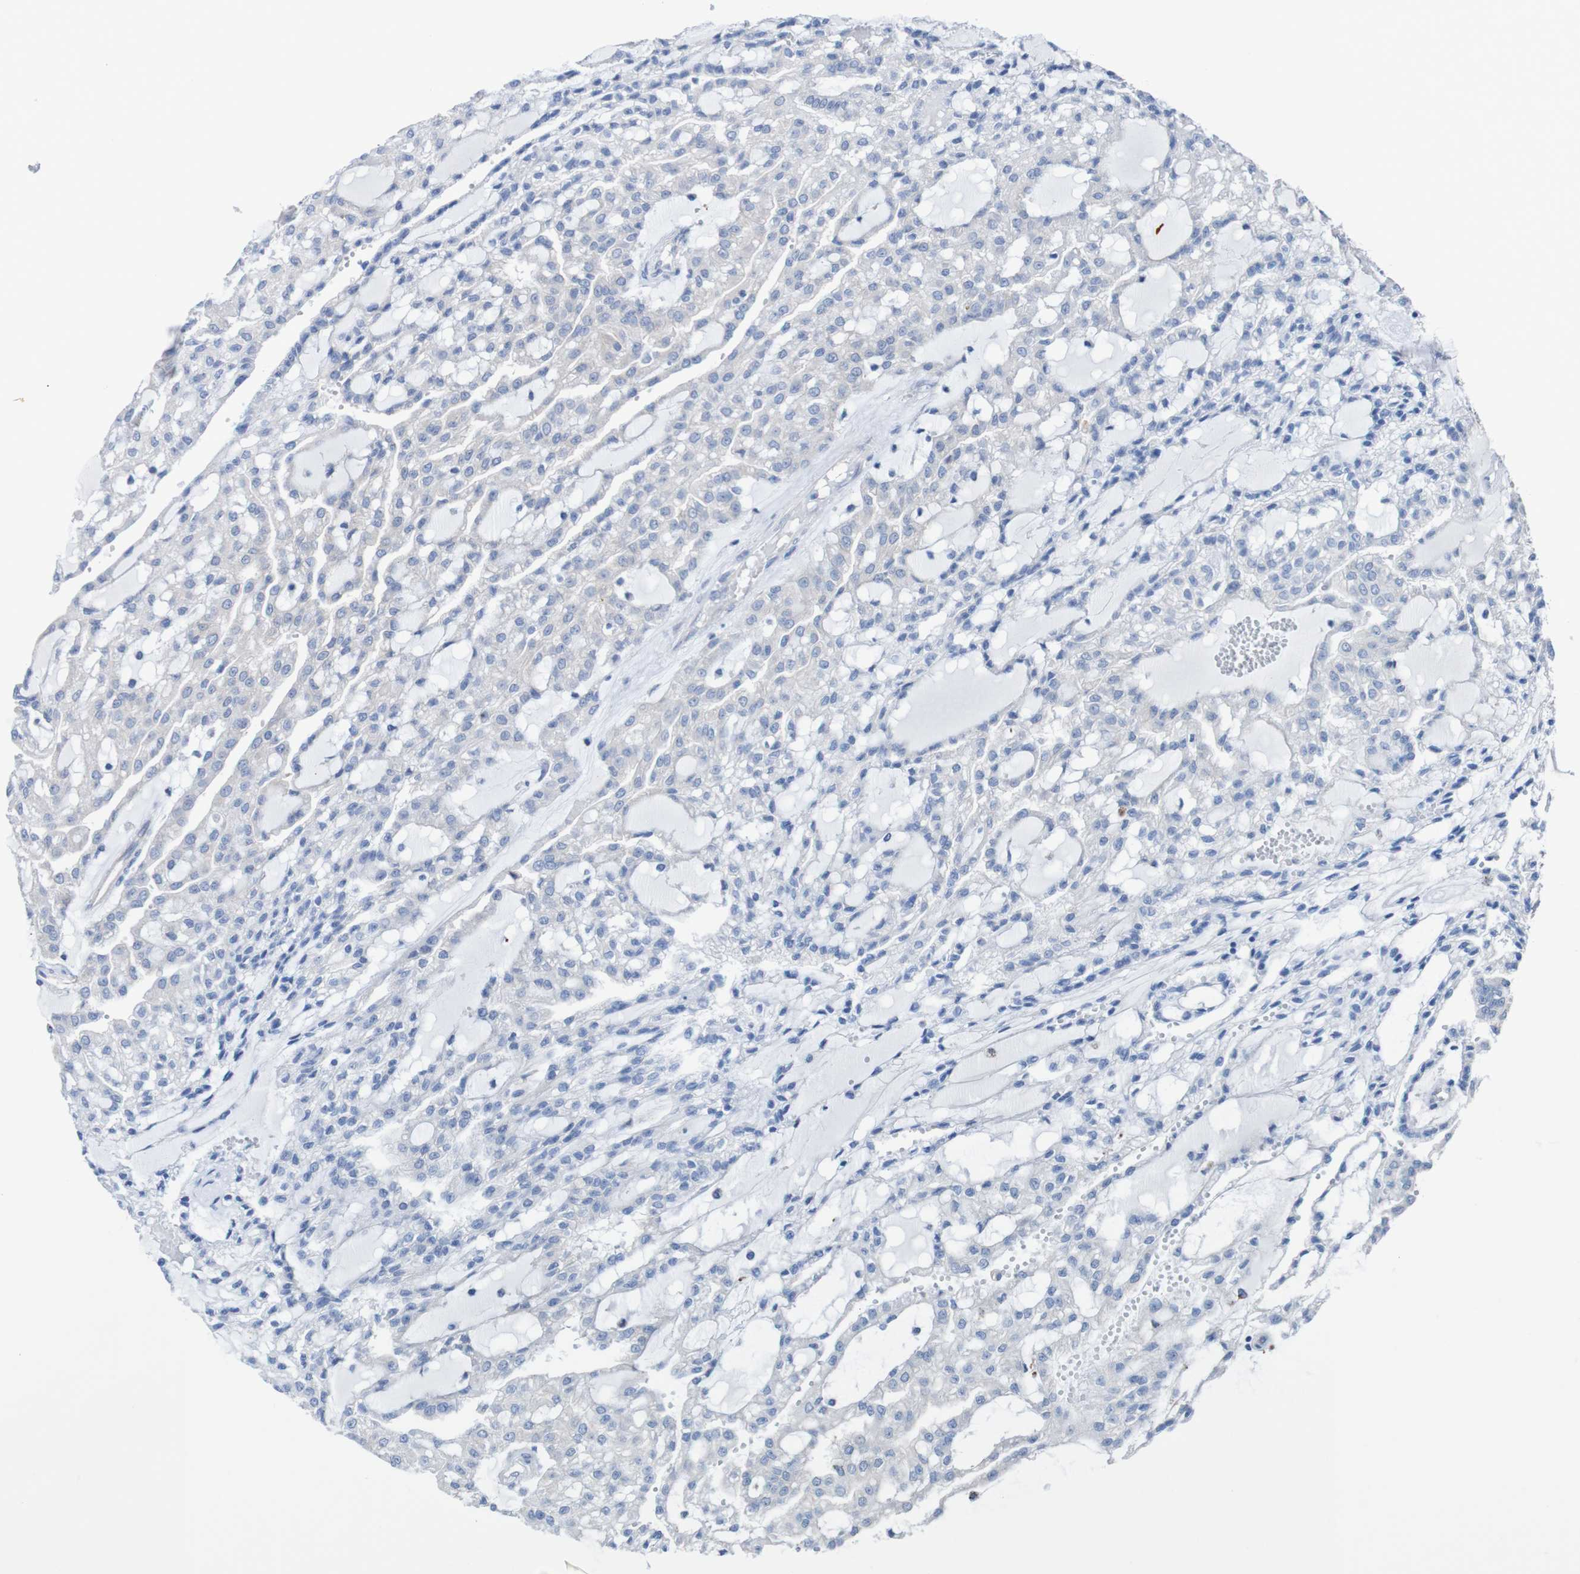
{"staining": {"intensity": "negative", "quantity": "none", "location": "none"}, "tissue": "renal cancer", "cell_type": "Tumor cells", "image_type": "cancer", "snomed": [{"axis": "morphology", "description": "Adenocarcinoma, NOS"}, {"axis": "topography", "description": "Kidney"}], "caption": "DAB (3,3'-diaminobenzidine) immunohistochemical staining of renal cancer reveals no significant positivity in tumor cells.", "gene": "RIGI", "patient": {"sex": "male", "age": 63}}